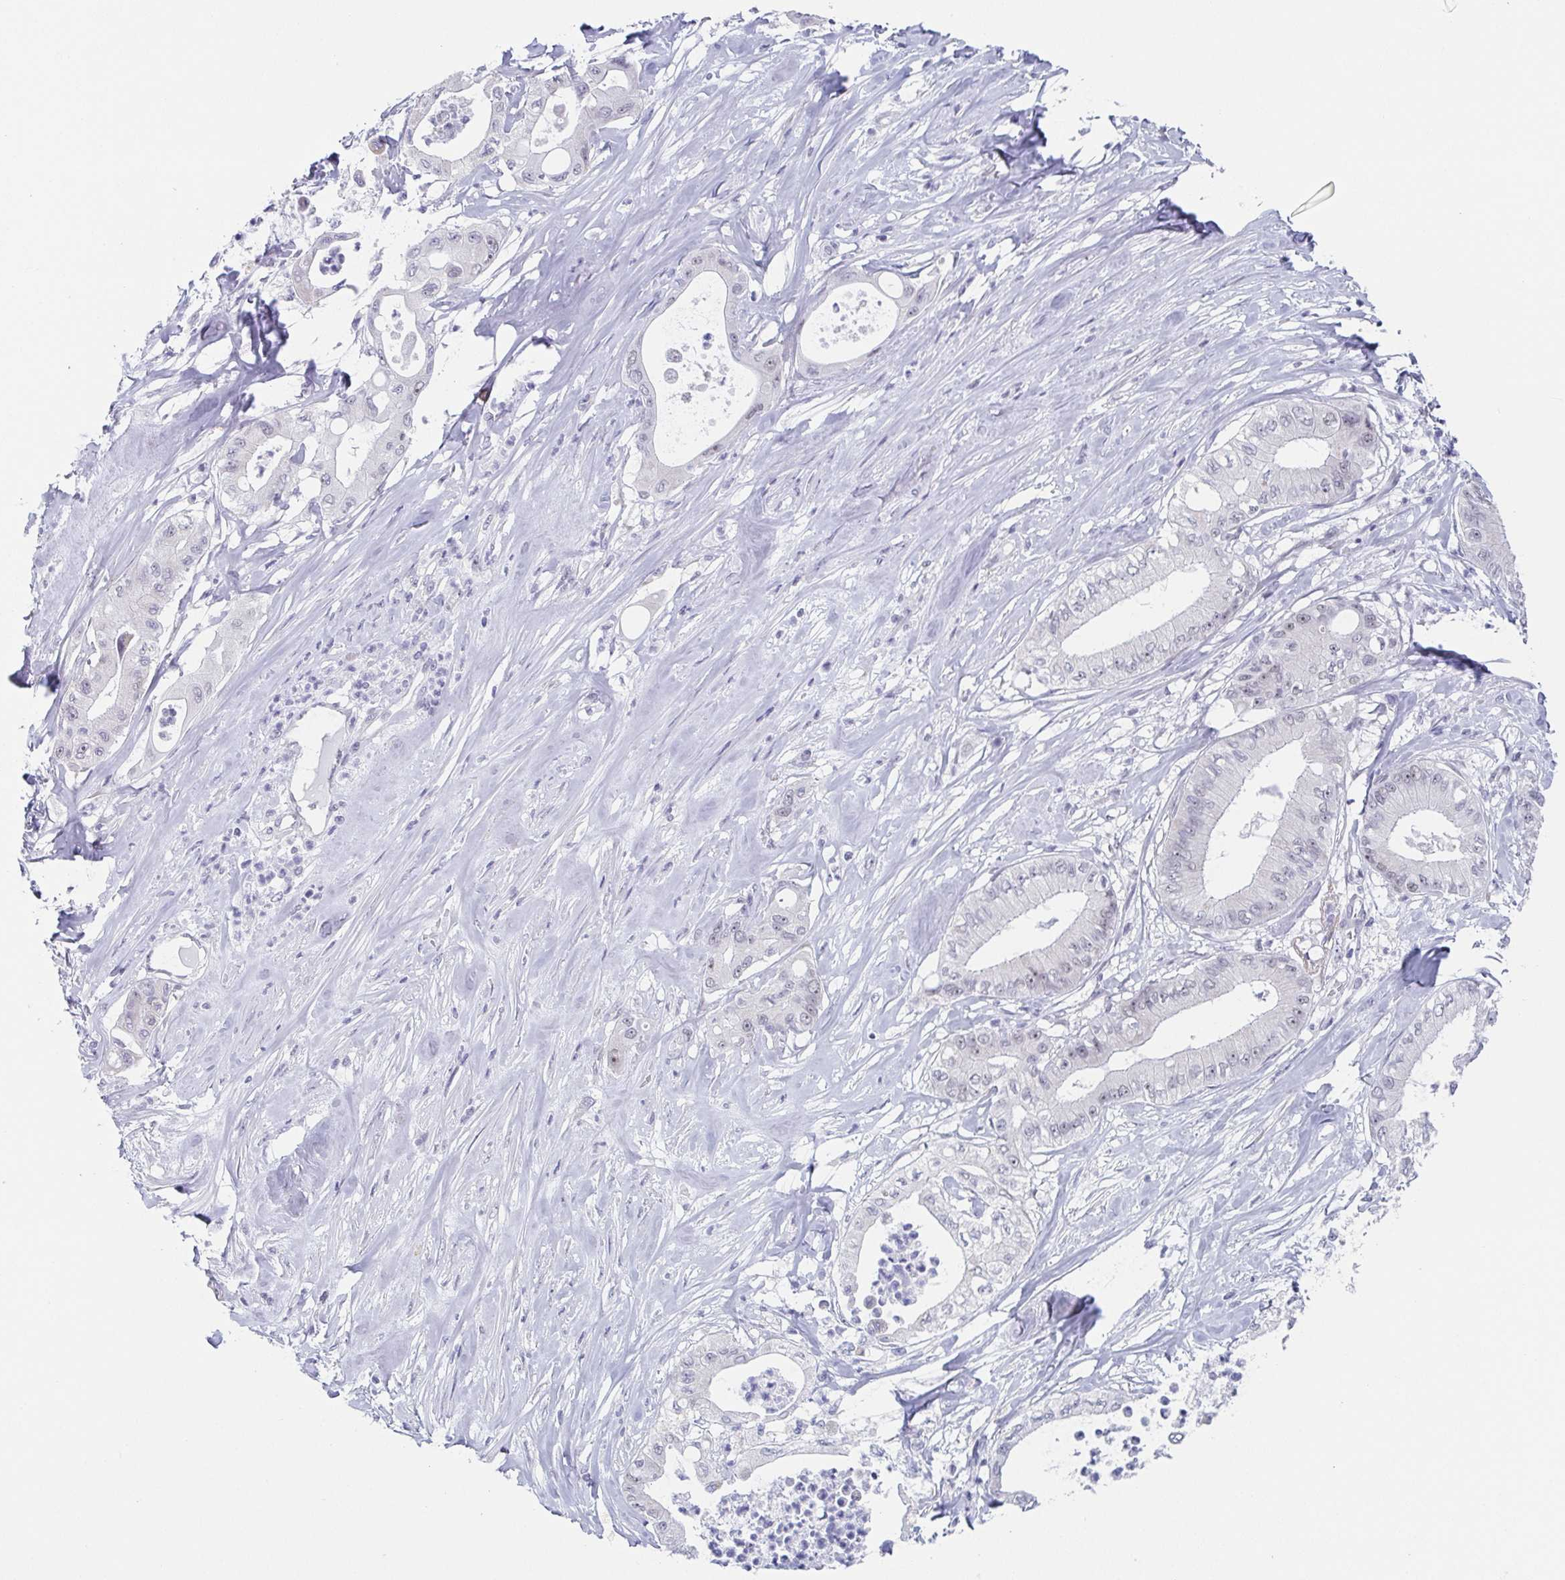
{"staining": {"intensity": "negative", "quantity": "none", "location": "none"}, "tissue": "pancreatic cancer", "cell_type": "Tumor cells", "image_type": "cancer", "snomed": [{"axis": "morphology", "description": "Adenocarcinoma, NOS"}, {"axis": "topography", "description": "Pancreas"}], "caption": "DAB immunohistochemical staining of pancreatic adenocarcinoma exhibits no significant positivity in tumor cells.", "gene": "EXOSC7", "patient": {"sex": "male", "age": 71}}